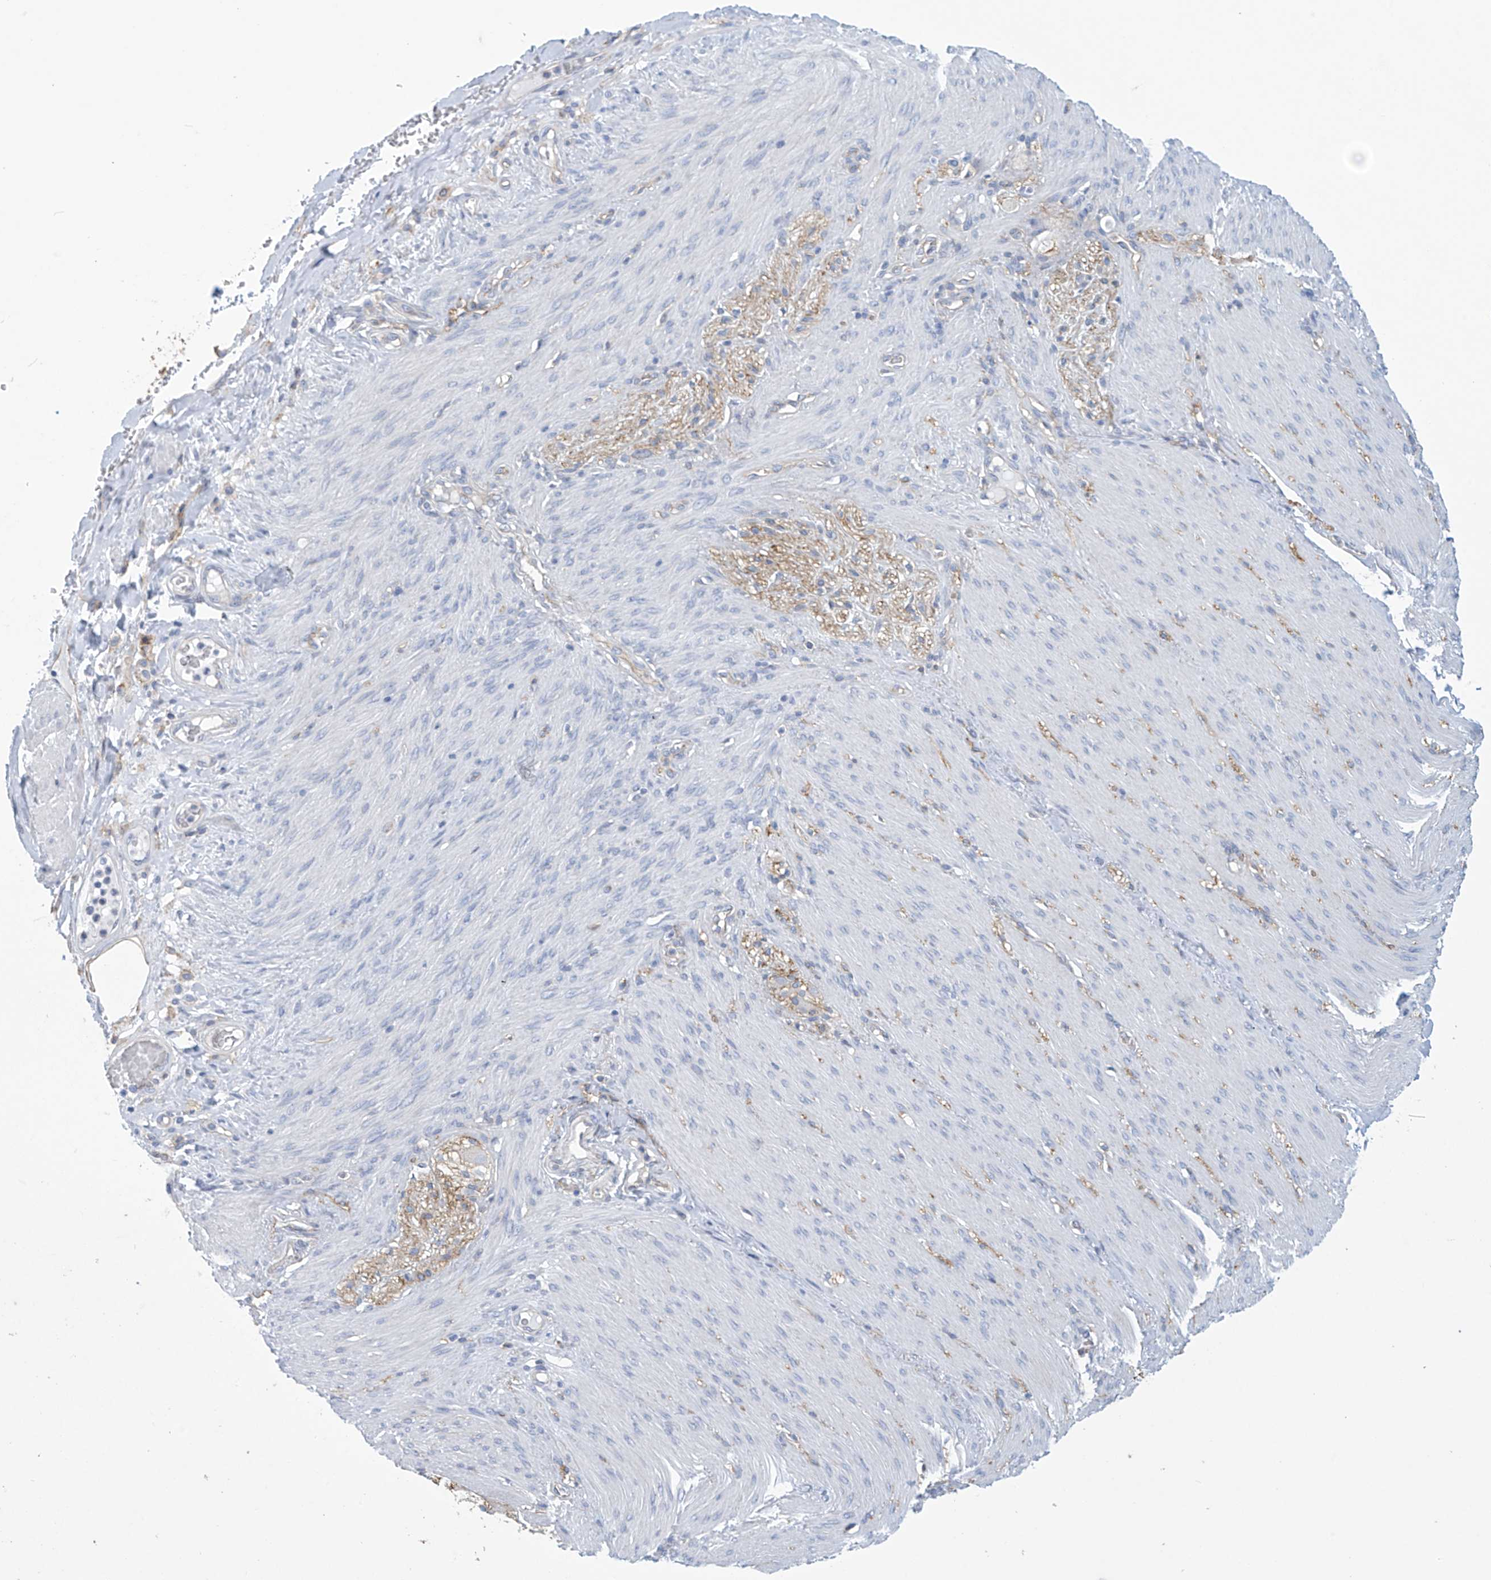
{"staining": {"intensity": "negative", "quantity": "none", "location": "none"}, "tissue": "adipose tissue", "cell_type": "Adipocytes", "image_type": "normal", "snomed": [{"axis": "morphology", "description": "Normal tissue, NOS"}, {"axis": "topography", "description": "Colon"}, {"axis": "topography", "description": "Peripheral nerve tissue"}], "caption": "The IHC photomicrograph has no significant staining in adipocytes of adipose tissue. Brightfield microscopy of immunohistochemistry (IHC) stained with DAB (3,3'-diaminobenzidine) (brown) and hematoxylin (blue), captured at high magnification.", "gene": "ABHD13", "patient": {"sex": "female", "age": 61}}